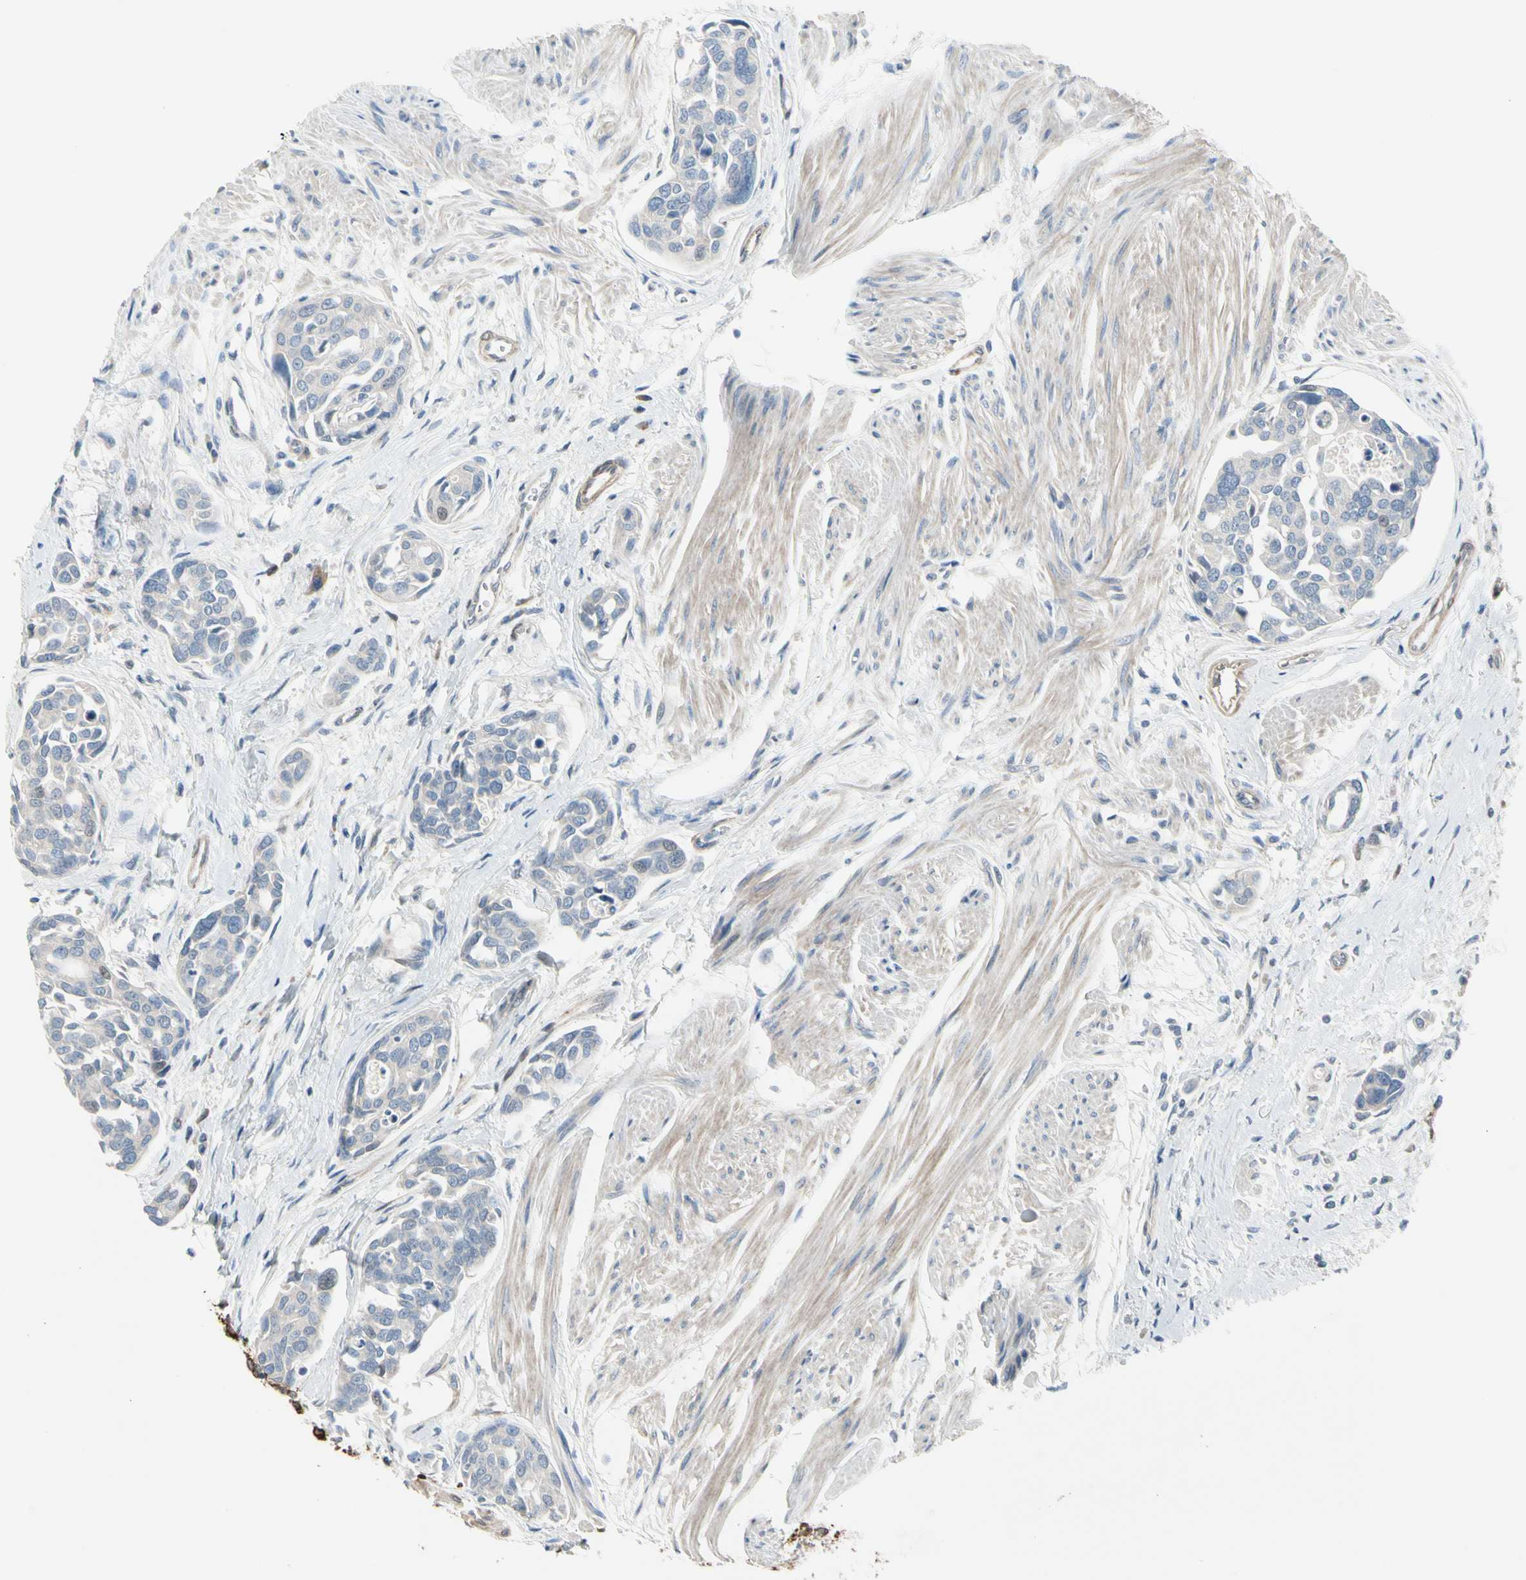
{"staining": {"intensity": "negative", "quantity": "none", "location": "none"}, "tissue": "urothelial cancer", "cell_type": "Tumor cells", "image_type": "cancer", "snomed": [{"axis": "morphology", "description": "Urothelial carcinoma, High grade"}, {"axis": "topography", "description": "Urinary bladder"}], "caption": "Histopathology image shows no protein positivity in tumor cells of high-grade urothelial carcinoma tissue.", "gene": "MAP2", "patient": {"sex": "male", "age": 78}}